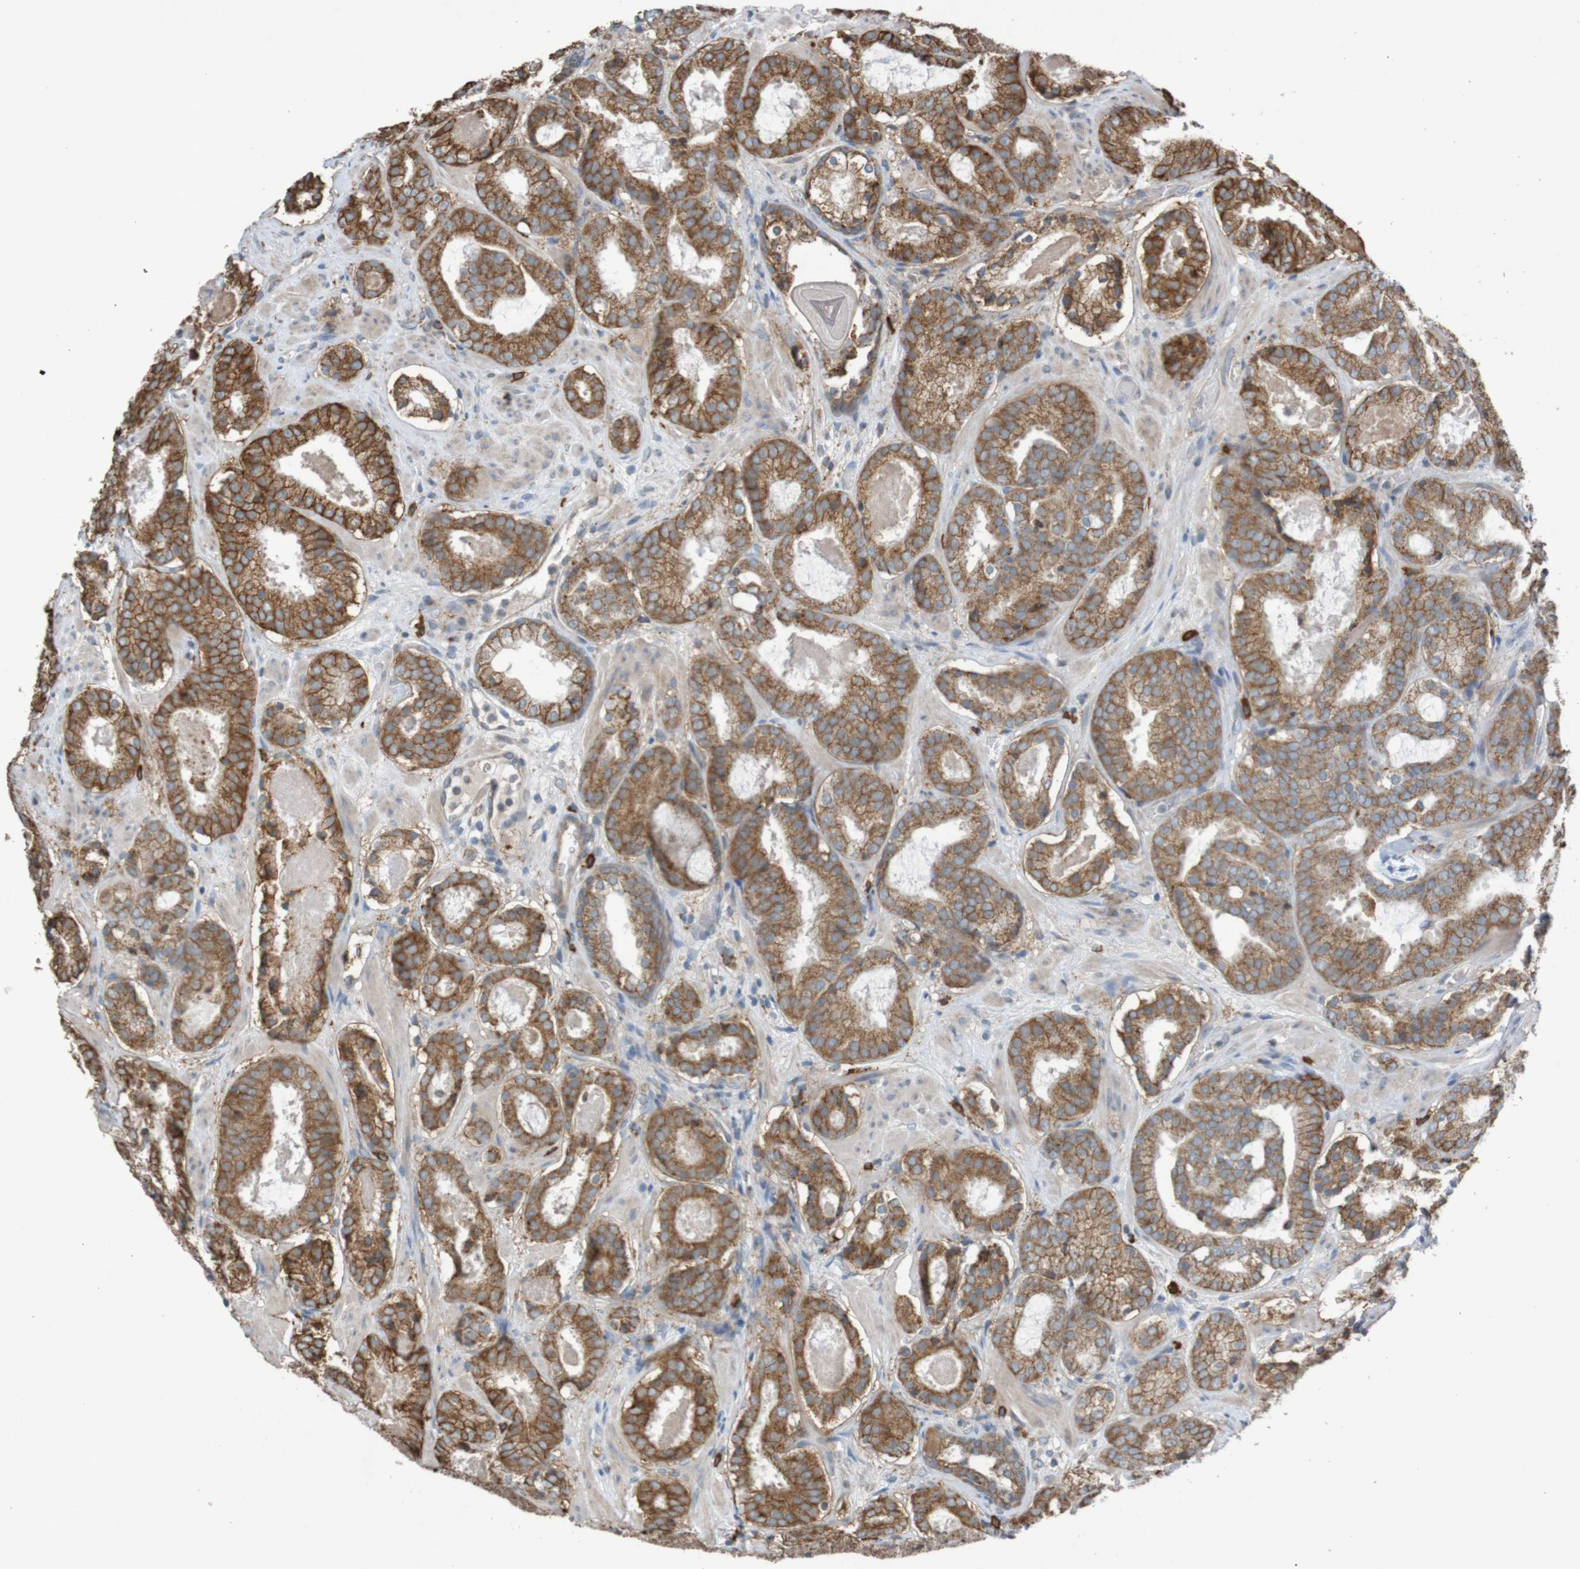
{"staining": {"intensity": "moderate", "quantity": ">75%", "location": "cytoplasmic/membranous"}, "tissue": "prostate cancer", "cell_type": "Tumor cells", "image_type": "cancer", "snomed": [{"axis": "morphology", "description": "Adenocarcinoma, Low grade"}, {"axis": "topography", "description": "Prostate"}], "caption": "Prostate cancer stained with a brown dye reveals moderate cytoplasmic/membranous positive positivity in about >75% of tumor cells.", "gene": "B3GAT2", "patient": {"sex": "male", "age": 69}}